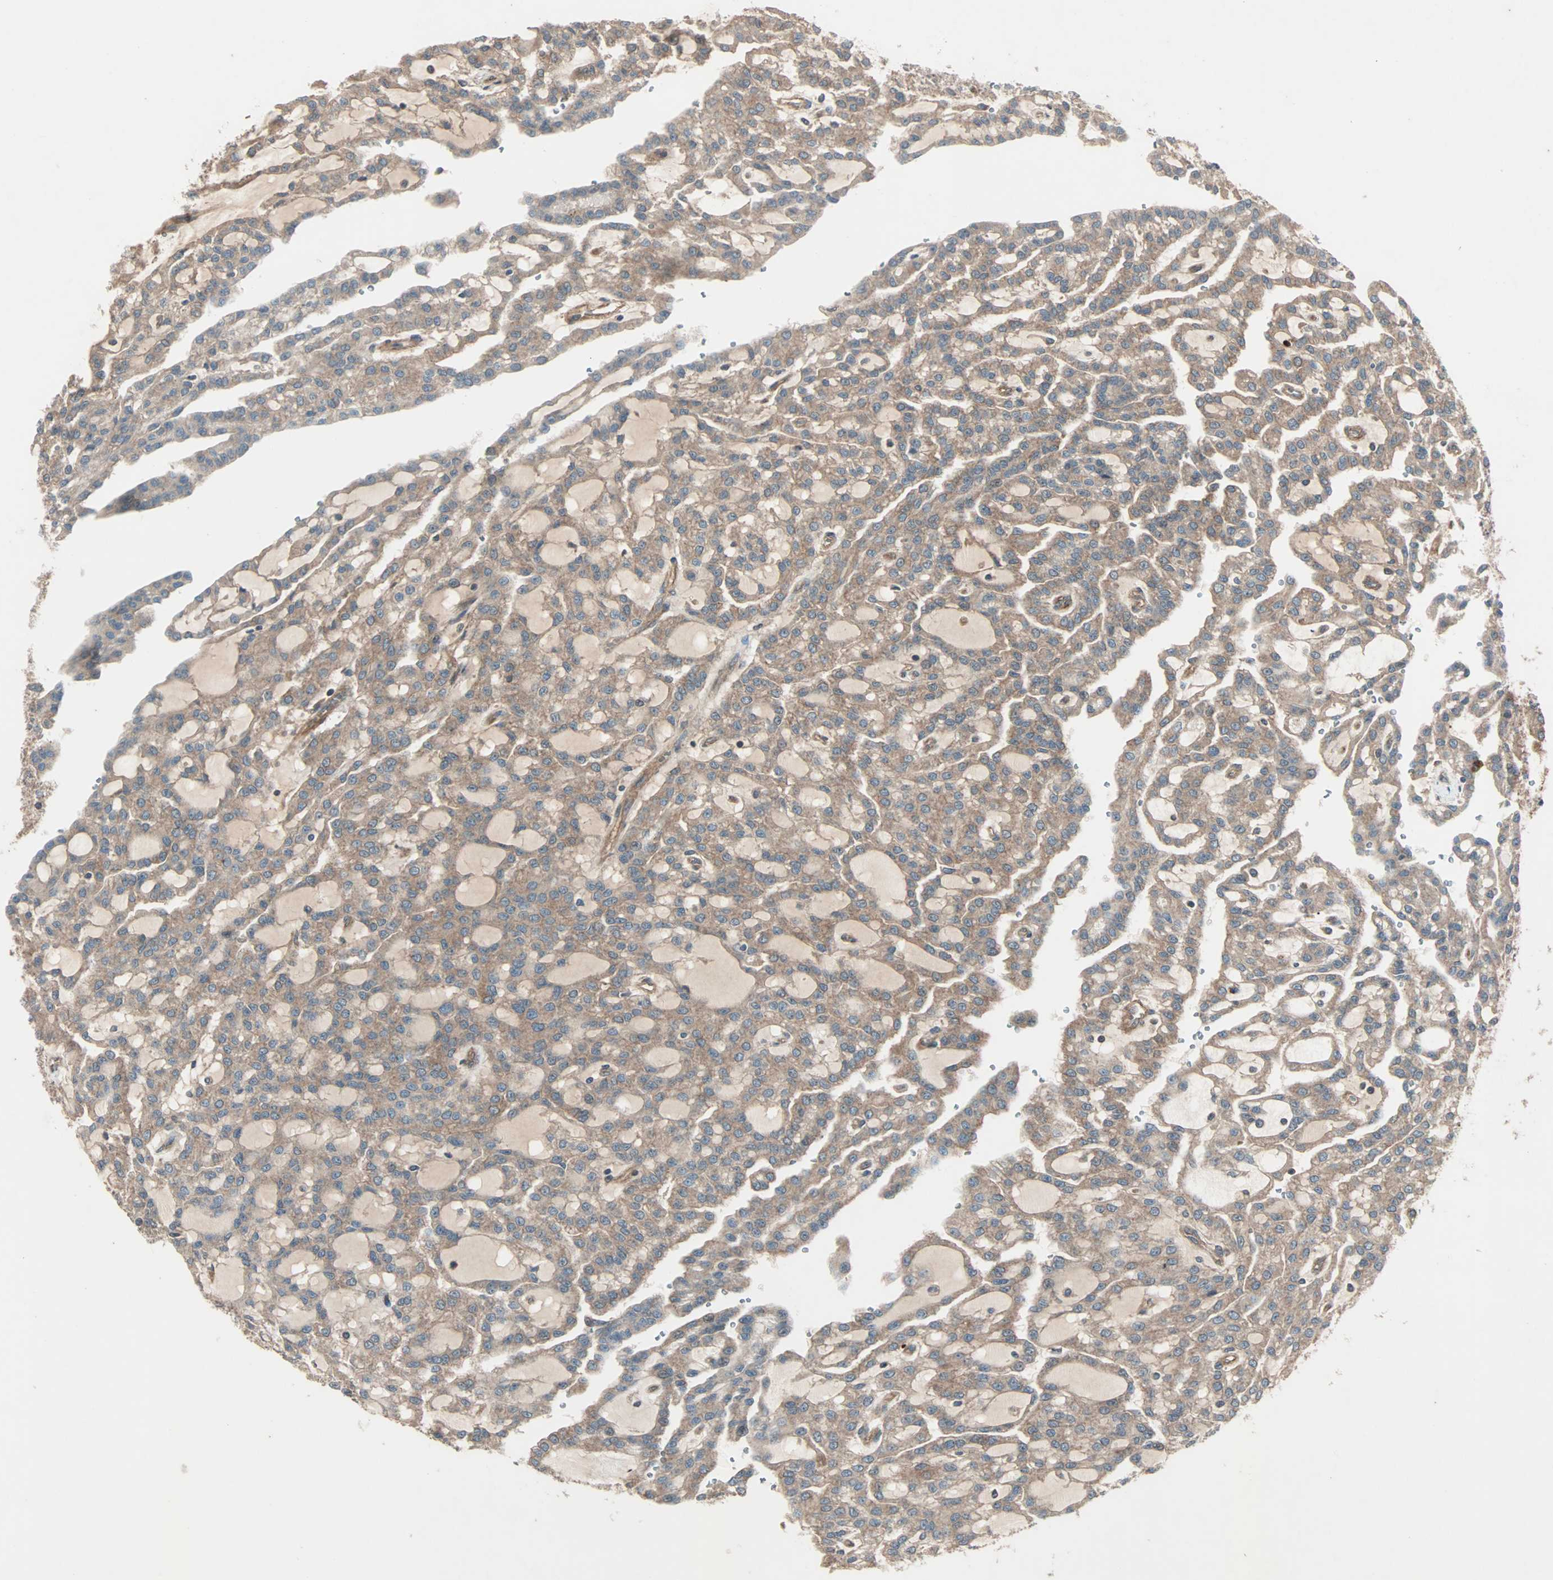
{"staining": {"intensity": "moderate", "quantity": ">75%", "location": "cytoplasmic/membranous"}, "tissue": "renal cancer", "cell_type": "Tumor cells", "image_type": "cancer", "snomed": [{"axis": "morphology", "description": "Adenocarcinoma, NOS"}, {"axis": "topography", "description": "Kidney"}], "caption": "Protein staining of renal adenocarcinoma tissue shows moderate cytoplasmic/membranous expression in about >75% of tumor cells. The staining was performed using DAB (3,3'-diaminobenzidine) to visualize the protein expression in brown, while the nuclei were stained in blue with hematoxylin (Magnification: 20x).", "gene": "GCK", "patient": {"sex": "male", "age": 63}}